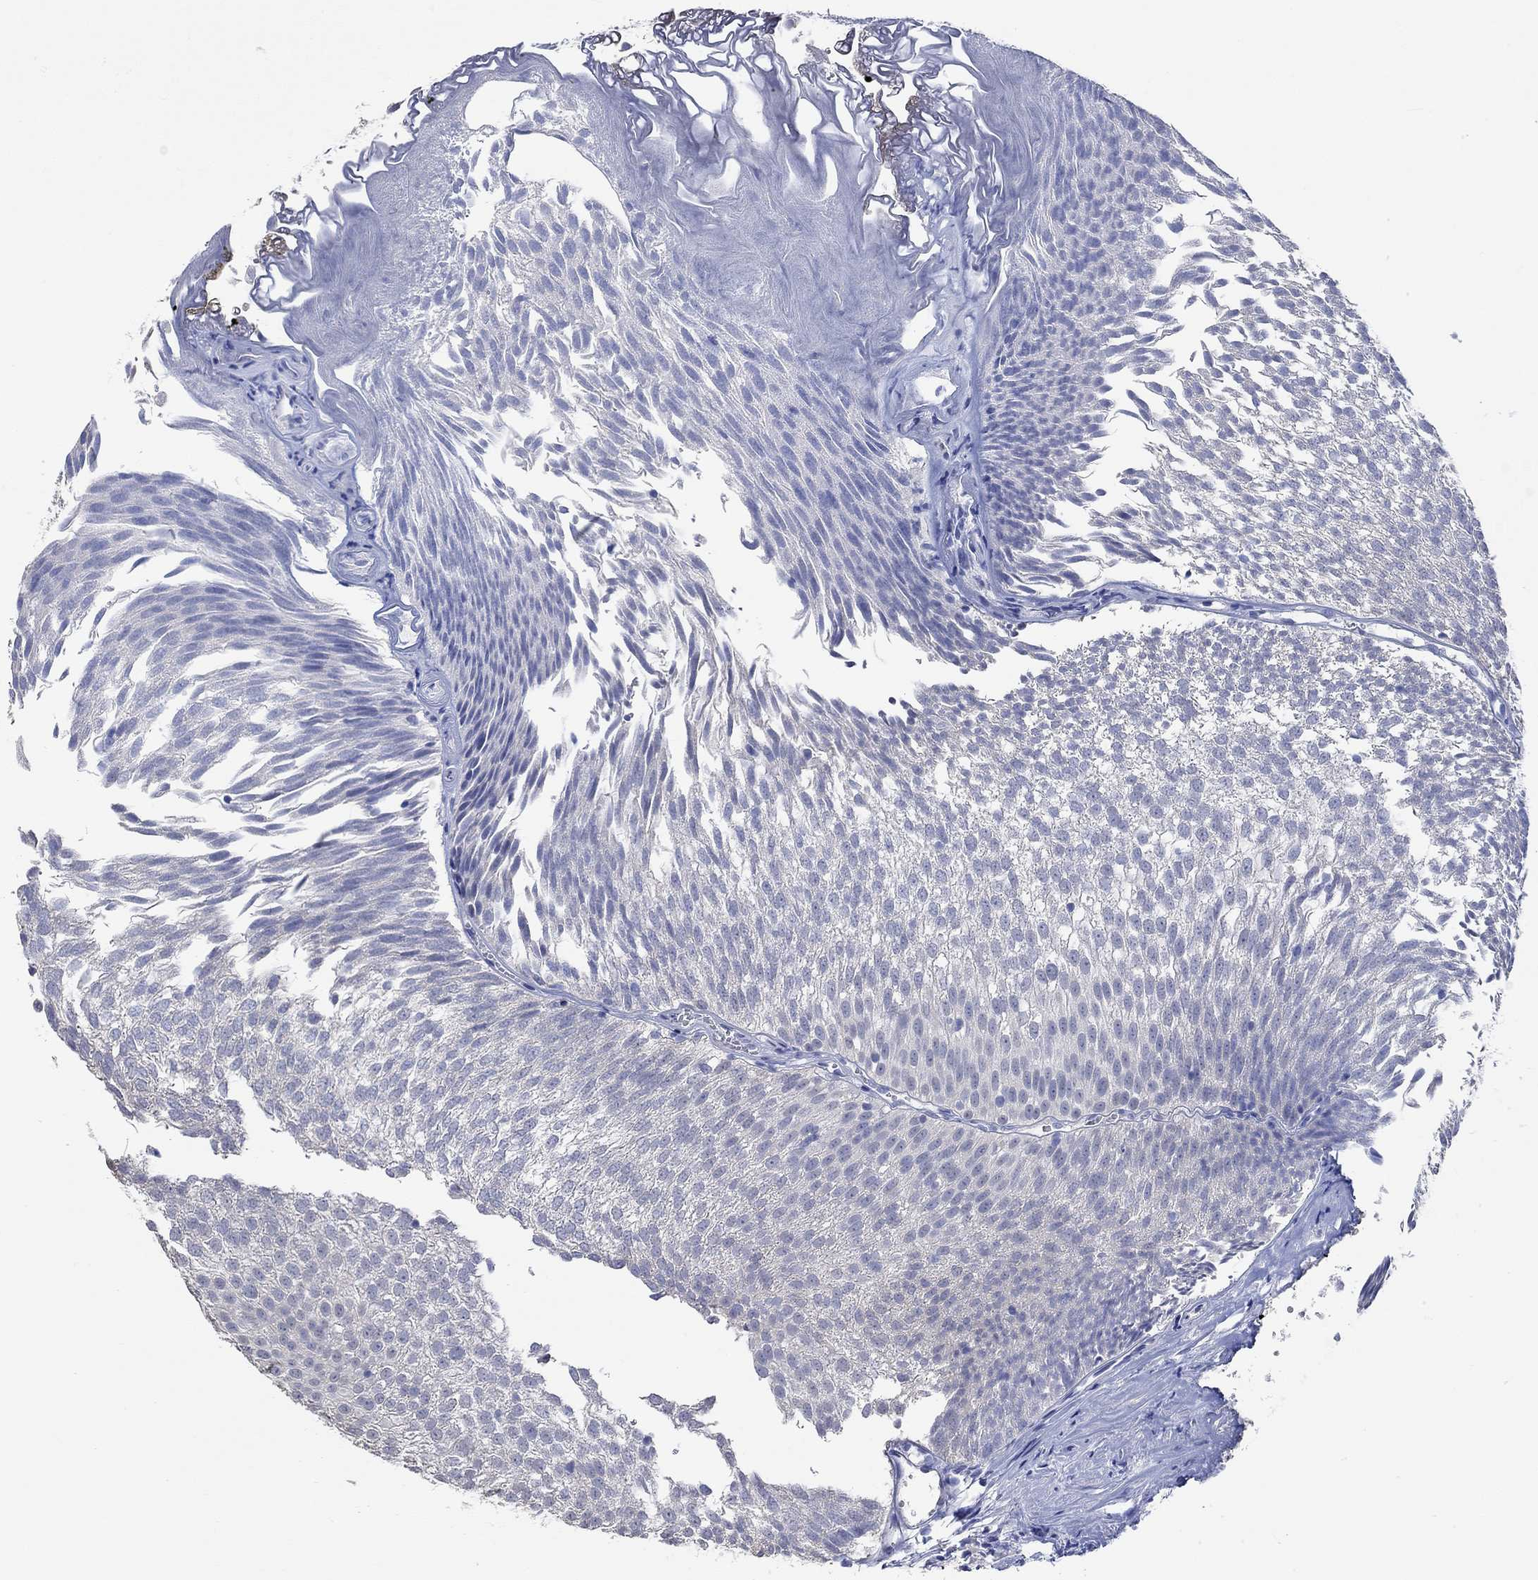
{"staining": {"intensity": "negative", "quantity": "none", "location": "none"}, "tissue": "urothelial cancer", "cell_type": "Tumor cells", "image_type": "cancer", "snomed": [{"axis": "morphology", "description": "Urothelial carcinoma, Low grade"}, {"axis": "topography", "description": "Urinary bladder"}], "caption": "This is an IHC micrograph of urothelial cancer. There is no positivity in tumor cells.", "gene": "PNMA5", "patient": {"sex": "male", "age": 52}}